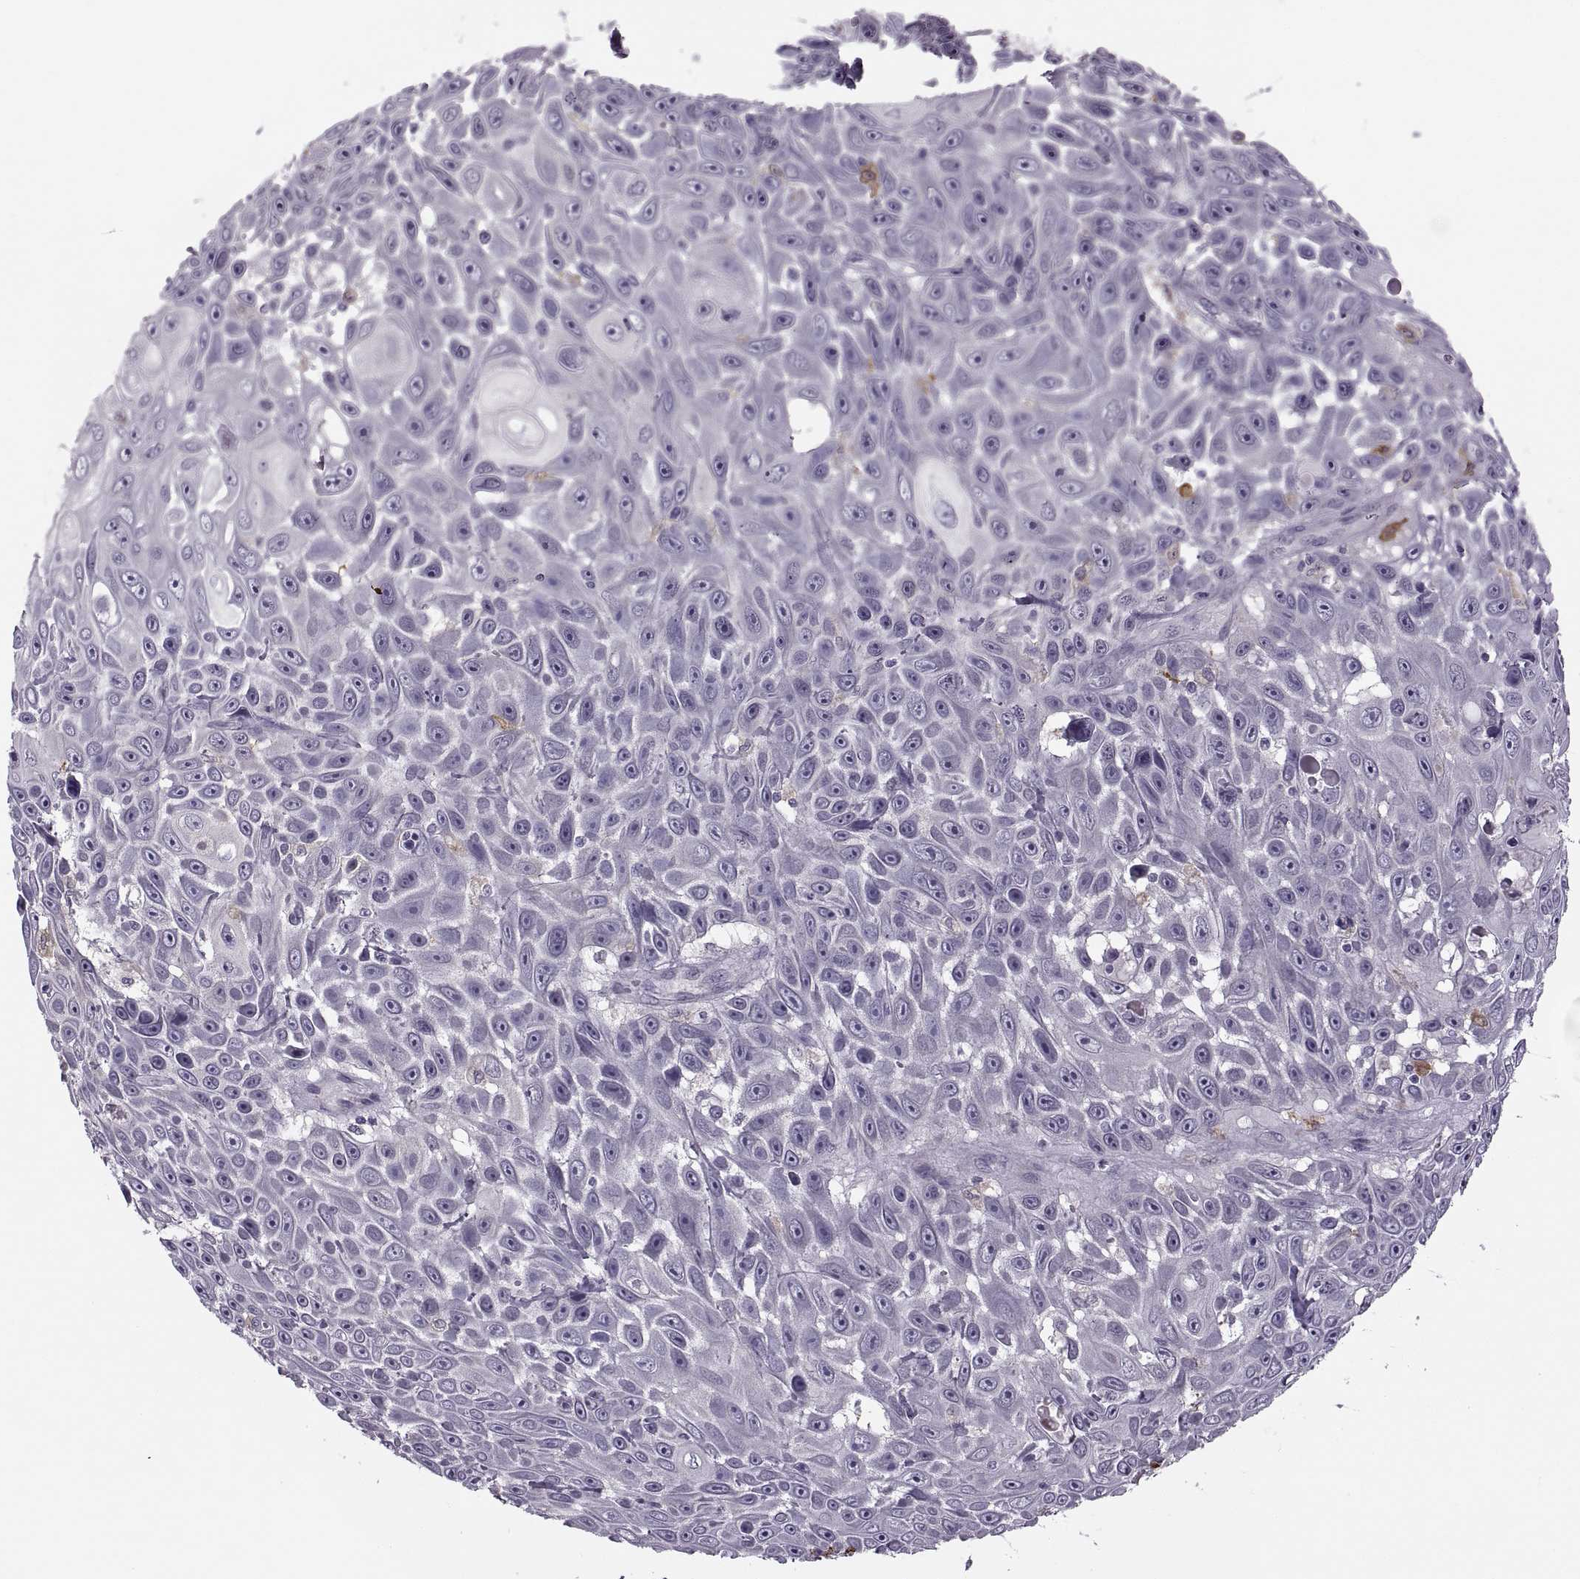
{"staining": {"intensity": "negative", "quantity": "none", "location": "none"}, "tissue": "skin cancer", "cell_type": "Tumor cells", "image_type": "cancer", "snomed": [{"axis": "morphology", "description": "Squamous cell carcinoma, NOS"}, {"axis": "topography", "description": "Skin"}], "caption": "Immunohistochemistry (IHC) of skin cancer reveals no expression in tumor cells. (DAB (3,3'-diaminobenzidine) immunohistochemistry (IHC) visualized using brightfield microscopy, high magnification).", "gene": "H2AP", "patient": {"sex": "male", "age": 82}}